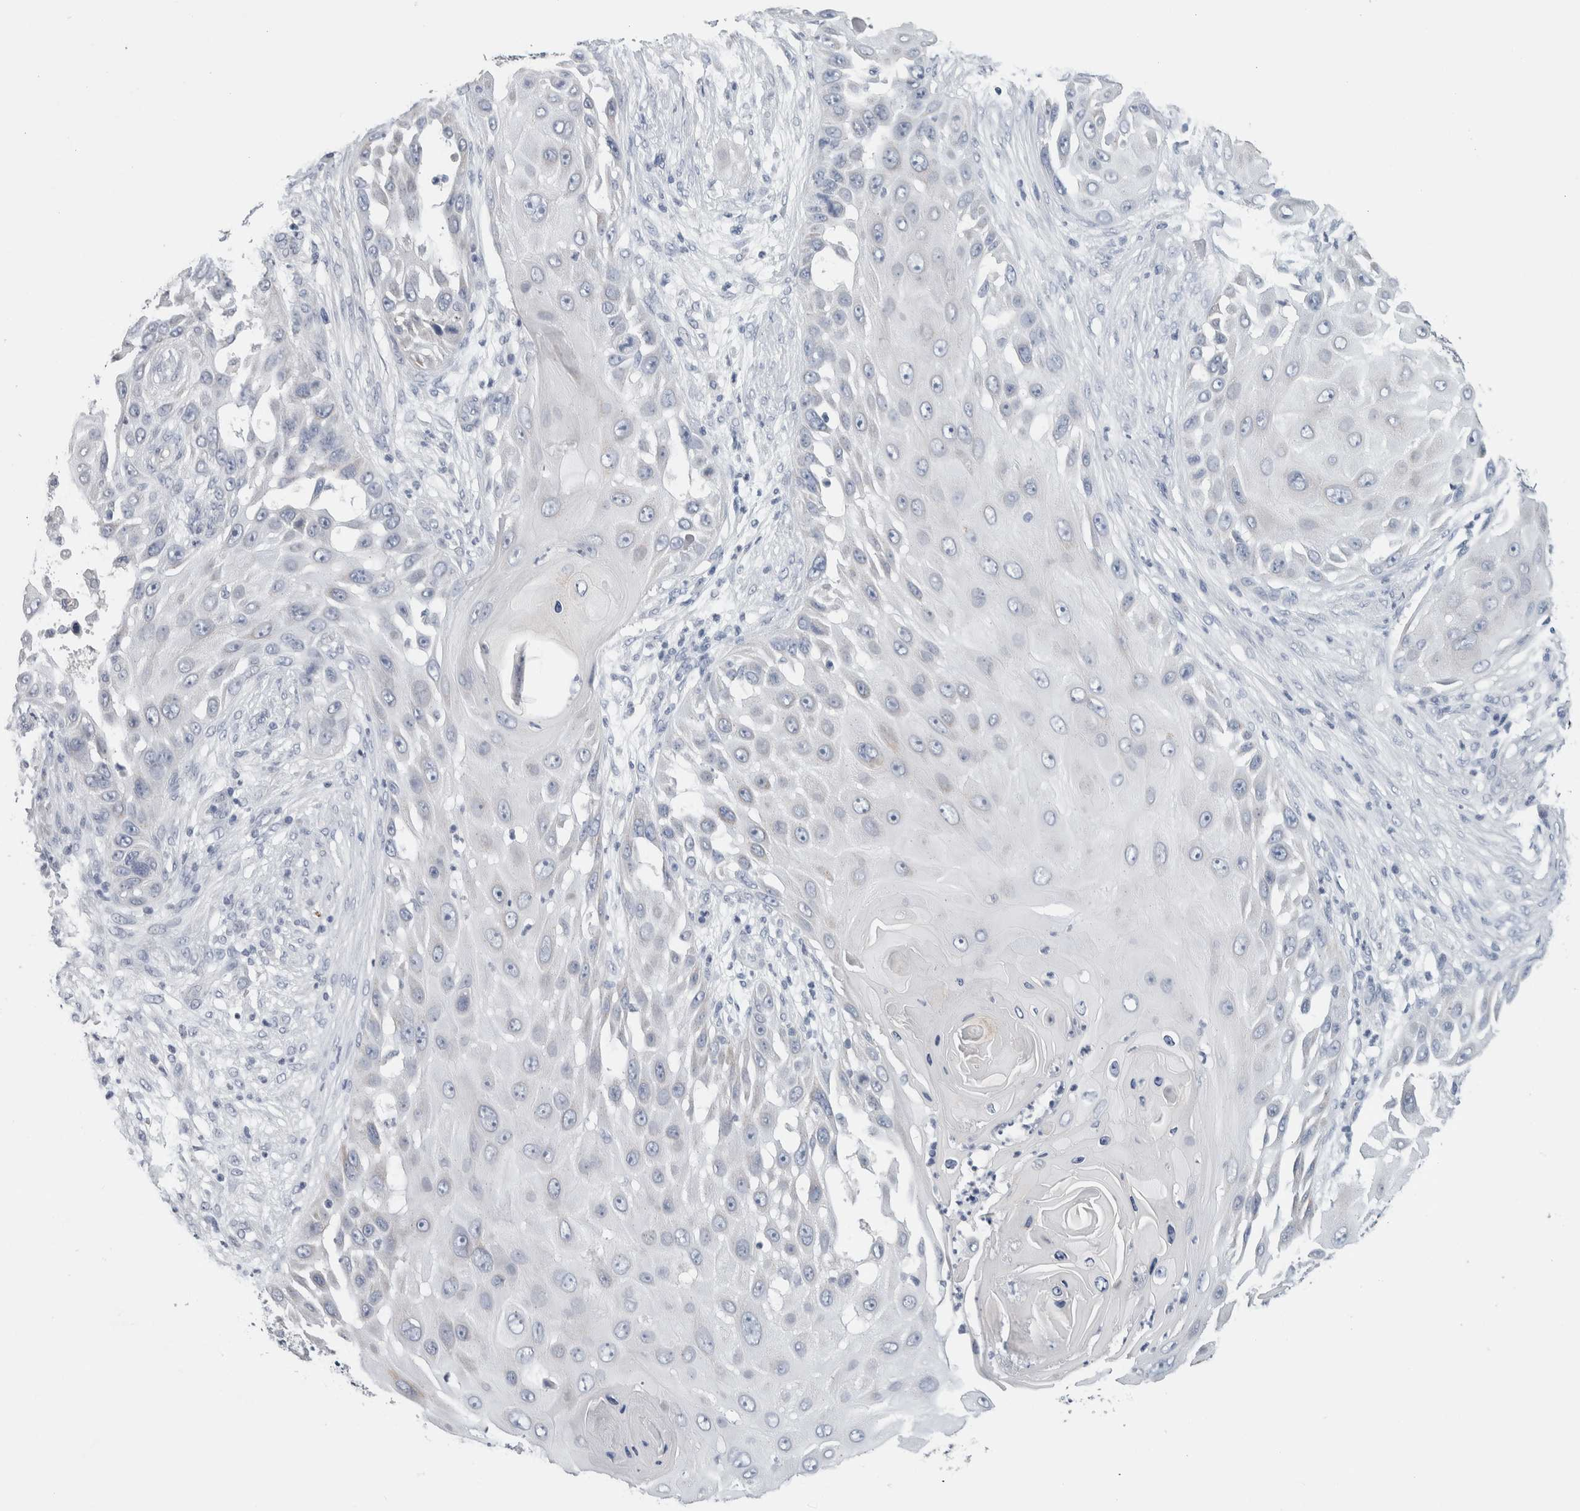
{"staining": {"intensity": "negative", "quantity": "none", "location": "none"}, "tissue": "skin cancer", "cell_type": "Tumor cells", "image_type": "cancer", "snomed": [{"axis": "morphology", "description": "Squamous cell carcinoma, NOS"}, {"axis": "topography", "description": "Skin"}], "caption": "IHC photomicrograph of squamous cell carcinoma (skin) stained for a protein (brown), which exhibits no expression in tumor cells.", "gene": "SCN2A", "patient": {"sex": "female", "age": 44}}